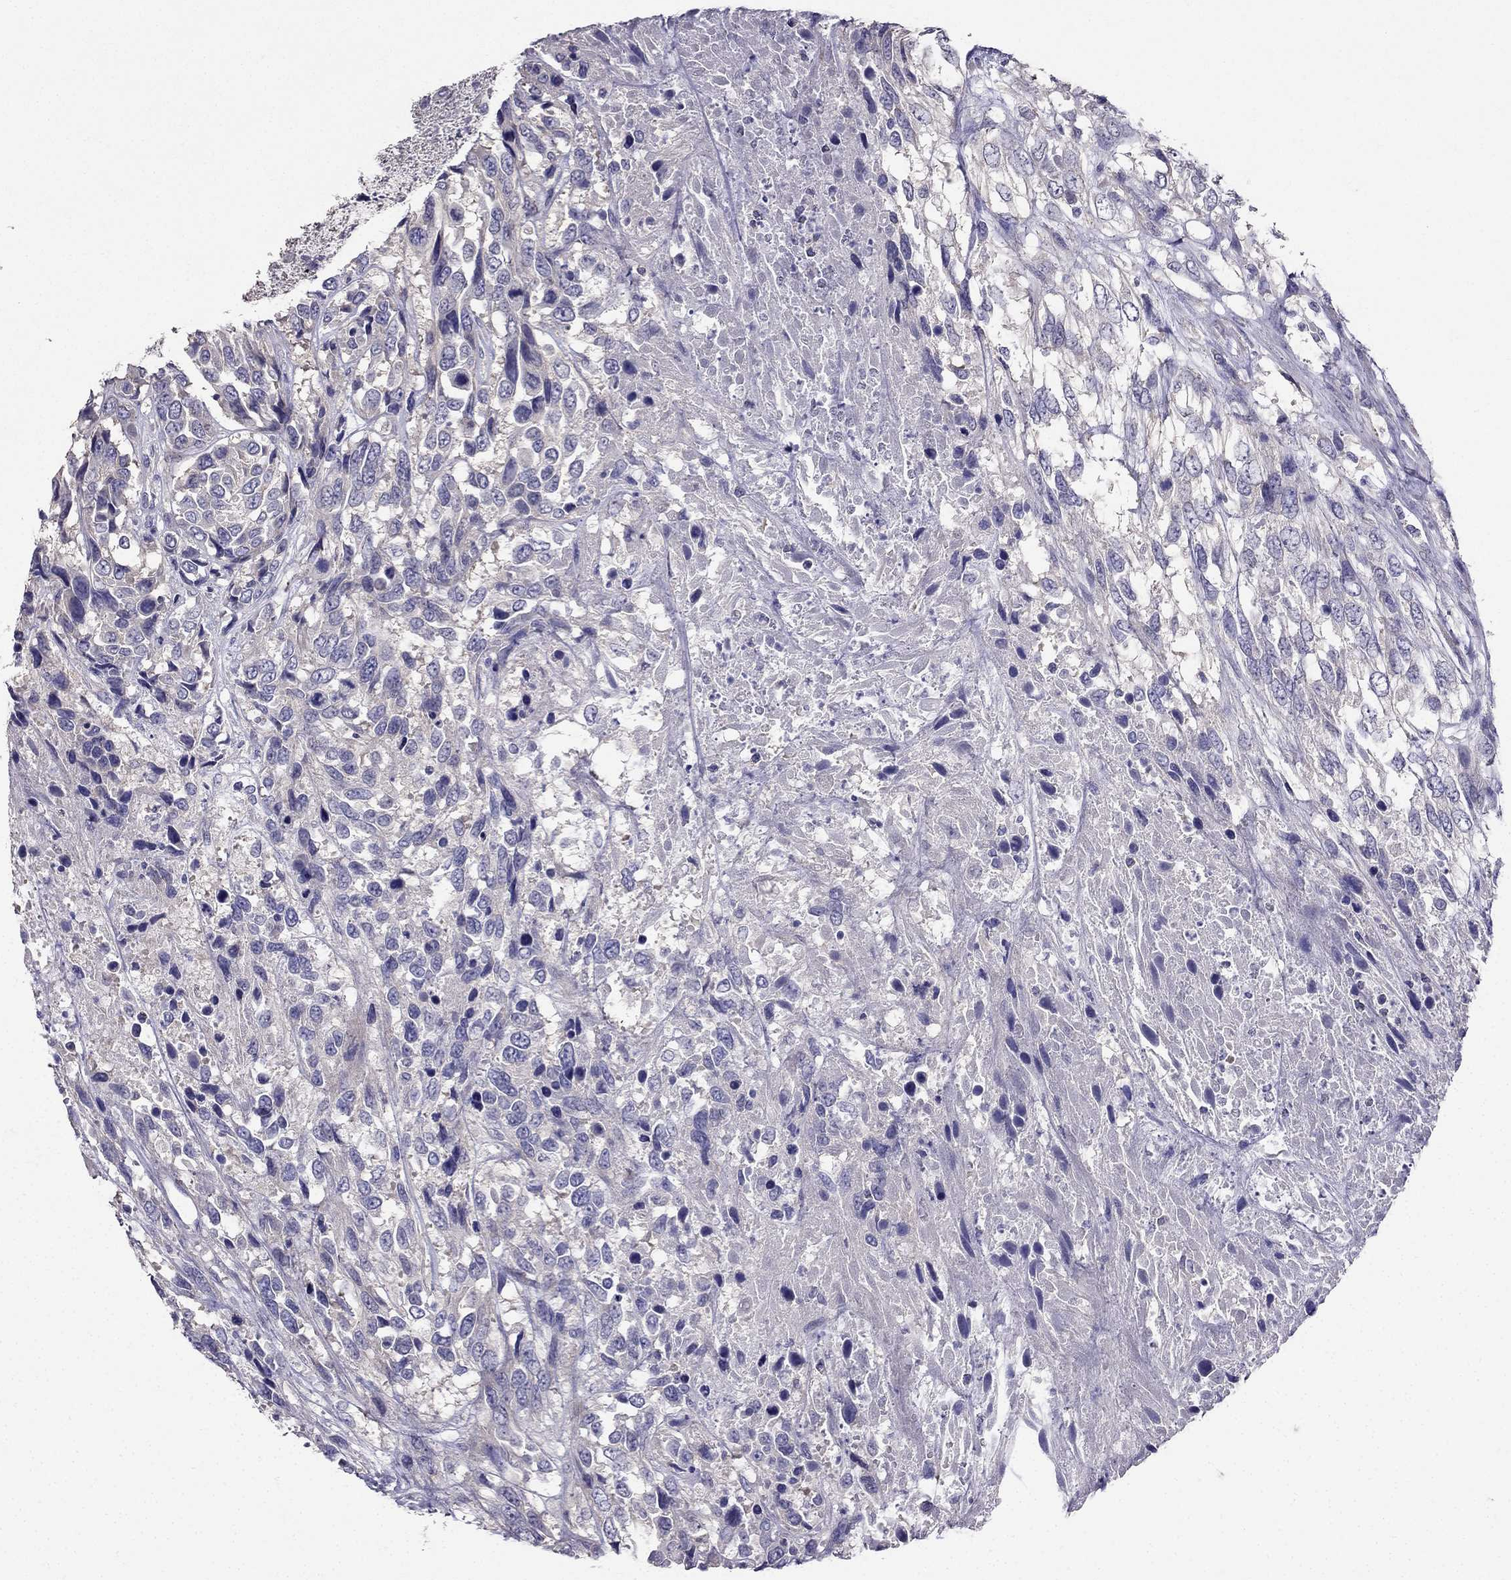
{"staining": {"intensity": "negative", "quantity": "none", "location": "none"}, "tissue": "urothelial cancer", "cell_type": "Tumor cells", "image_type": "cancer", "snomed": [{"axis": "morphology", "description": "Urothelial carcinoma, High grade"}, {"axis": "topography", "description": "Urinary bladder"}], "caption": "A micrograph of high-grade urothelial carcinoma stained for a protein displays no brown staining in tumor cells.", "gene": "AS3MT", "patient": {"sex": "female", "age": 70}}